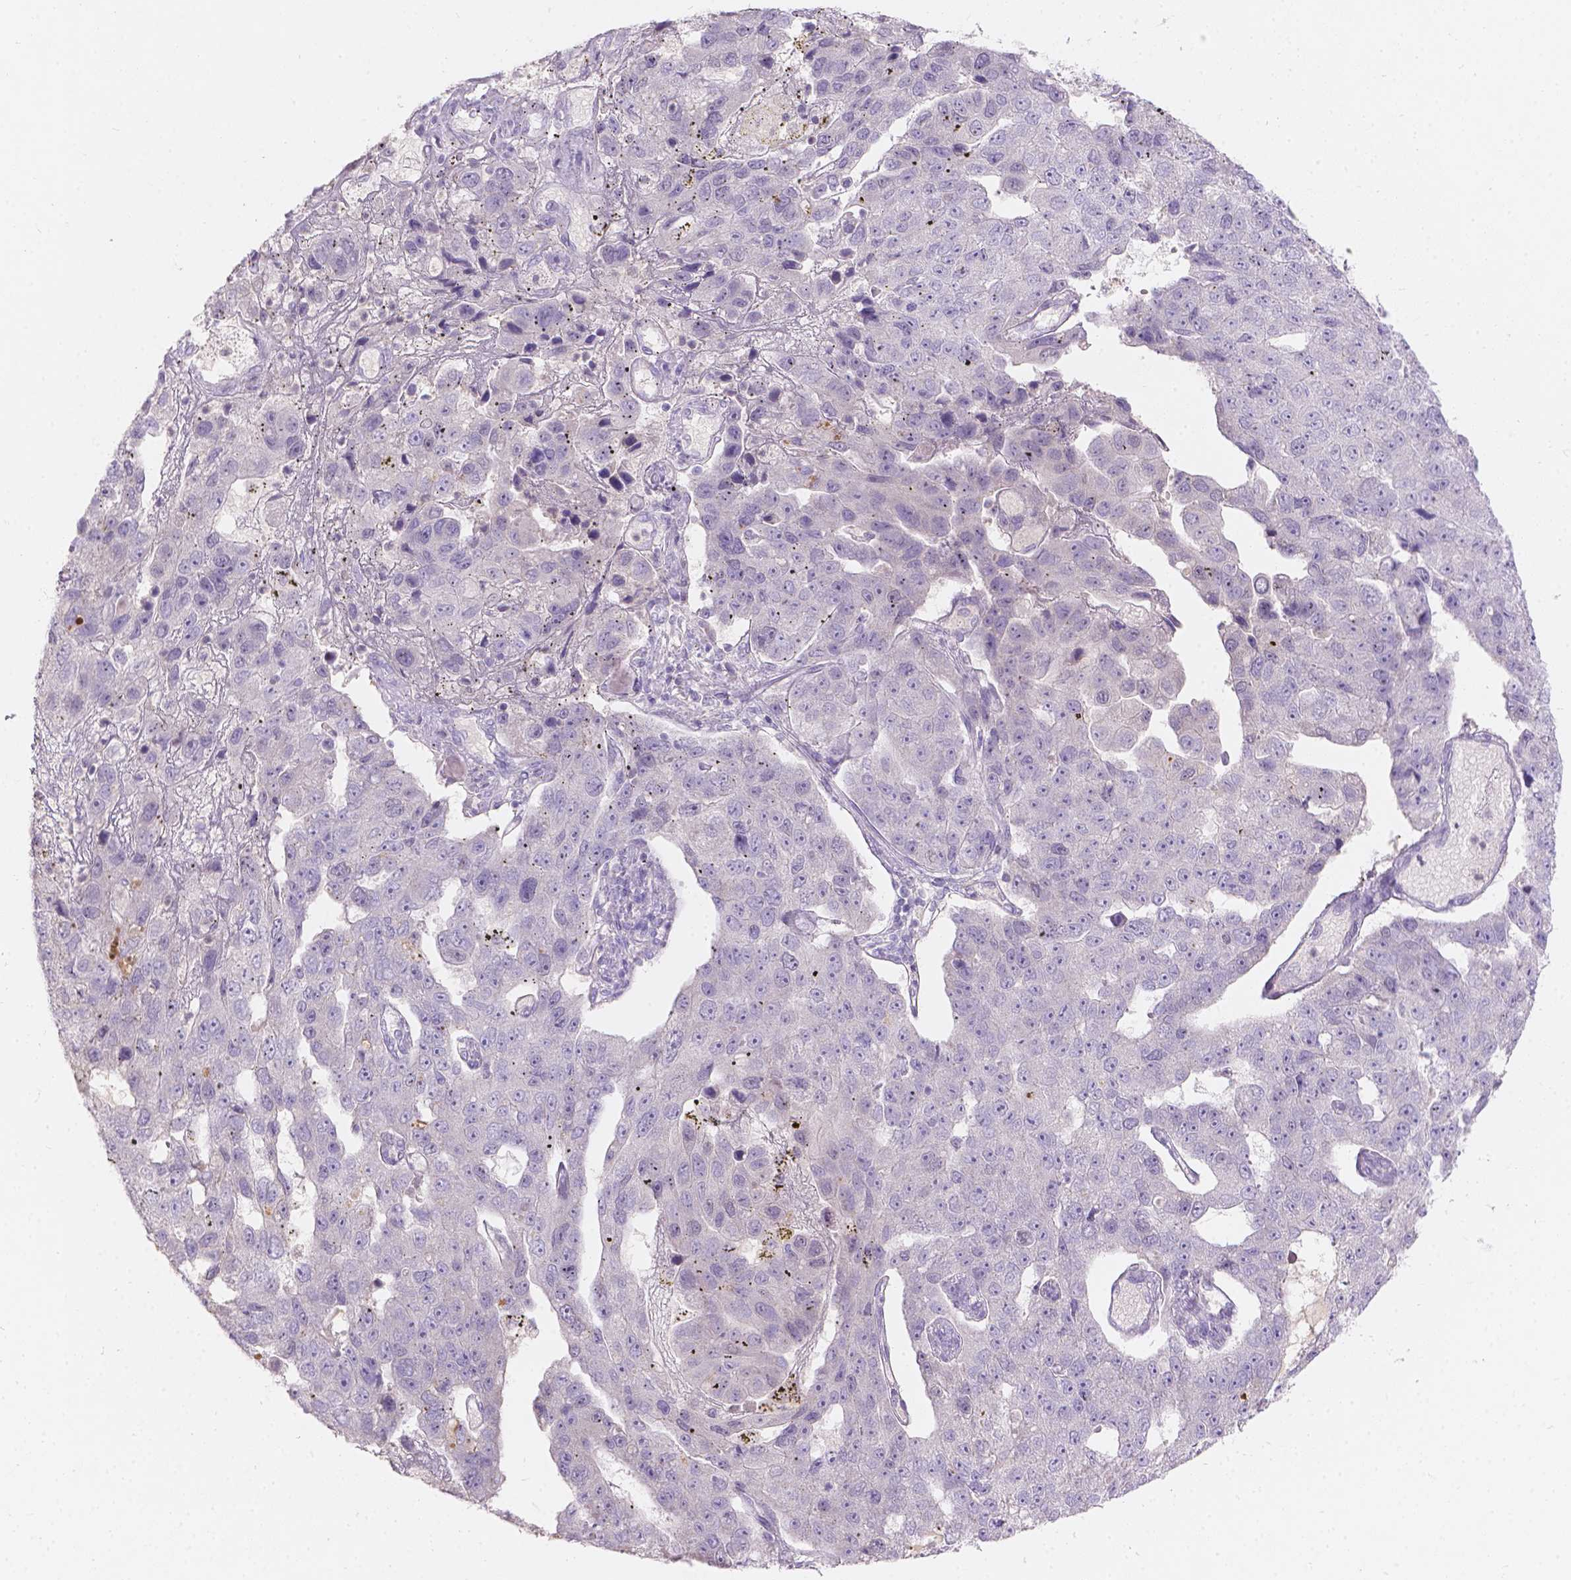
{"staining": {"intensity": "negative", "quantity": "none", "location": "none"}, "tissue": "pancreatic cancer", "cell_type": "Tumor cells", "image_type": "cancer", "snomed": [{"axis": "morphology", "description": "Adenocarcinoma, NOS"}, {"axis": "topography", "description": "Pancreas"}], "caption": "Tumor cells show no significant protein positivity in adenocarcinoma (pancreatic).", "gene": "DCAF4L1", "patient": {"sex": "female", "age": 61}}